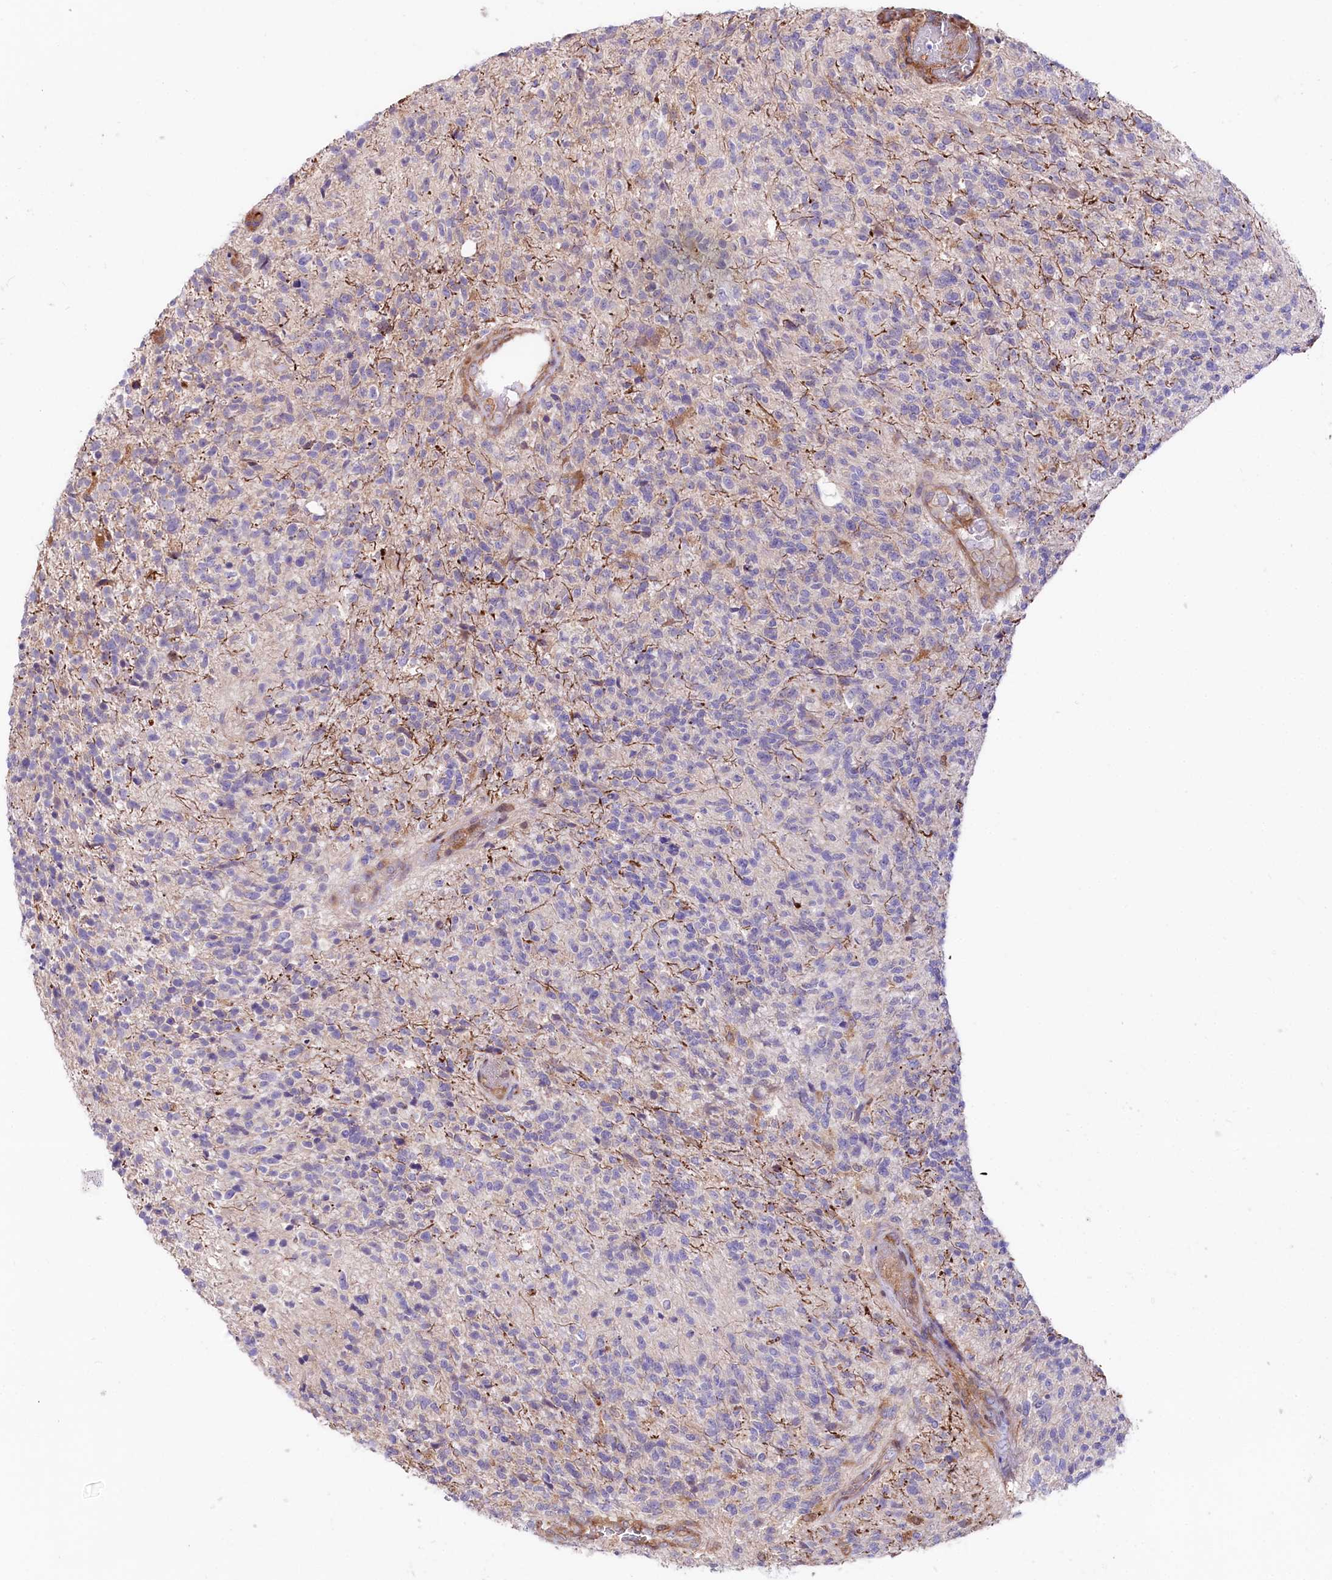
{"staining": {"intensity": "negative", "quantity": "none", "location": "none"}, "tissue": "glioma", "cell_type": "Tumor cells", "image_type": "cancer", "snomed": [{"axis": "morphology", "description": "Glioma, malignant, High grade"}, {"axis": "topography", "description": "Brain"}], "caption": "Immunohistochemical staining of human glioma displays no significant staining in tumor cells.", "gene": "FCHSD2", "patient": {"sex": "male", "age": 56}}